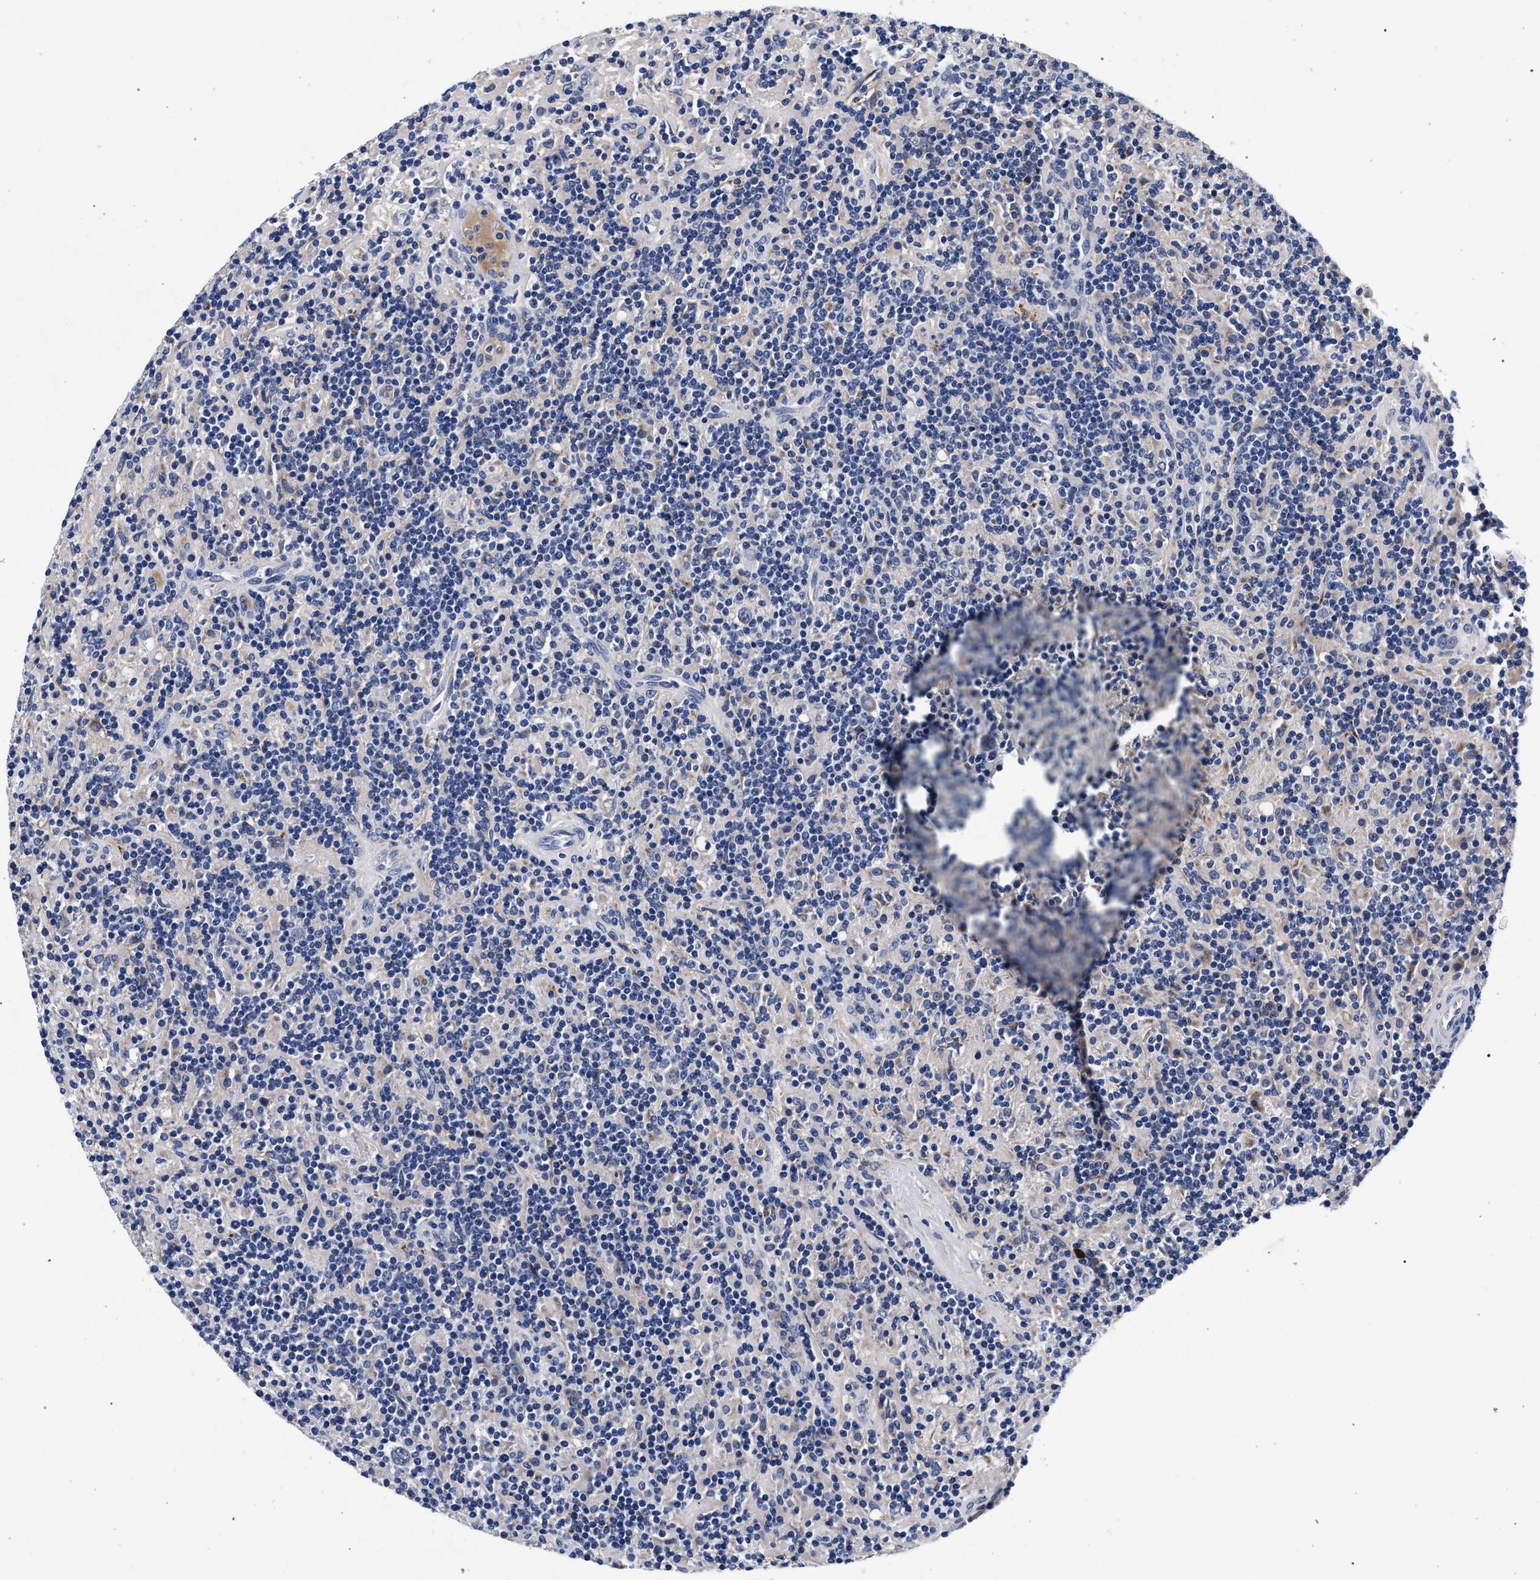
{"staining": {"intensity": "negative", "quantity": "none", "location": "none"}, "tissue": "lymphoma", "cell_type": "Tumor cells", "image_type": "cancer", "snomed": [{"axis": "morphology", "description": "Hodgkin's disease, NOS"}, {"axis": "topography", "description": "Lymph node"}], "caption": "The histopathology image reveals no staining of tumor cells in lymphoma.", "gene": "ACOX1", "patient": {"sex": "male", "age": 70}}